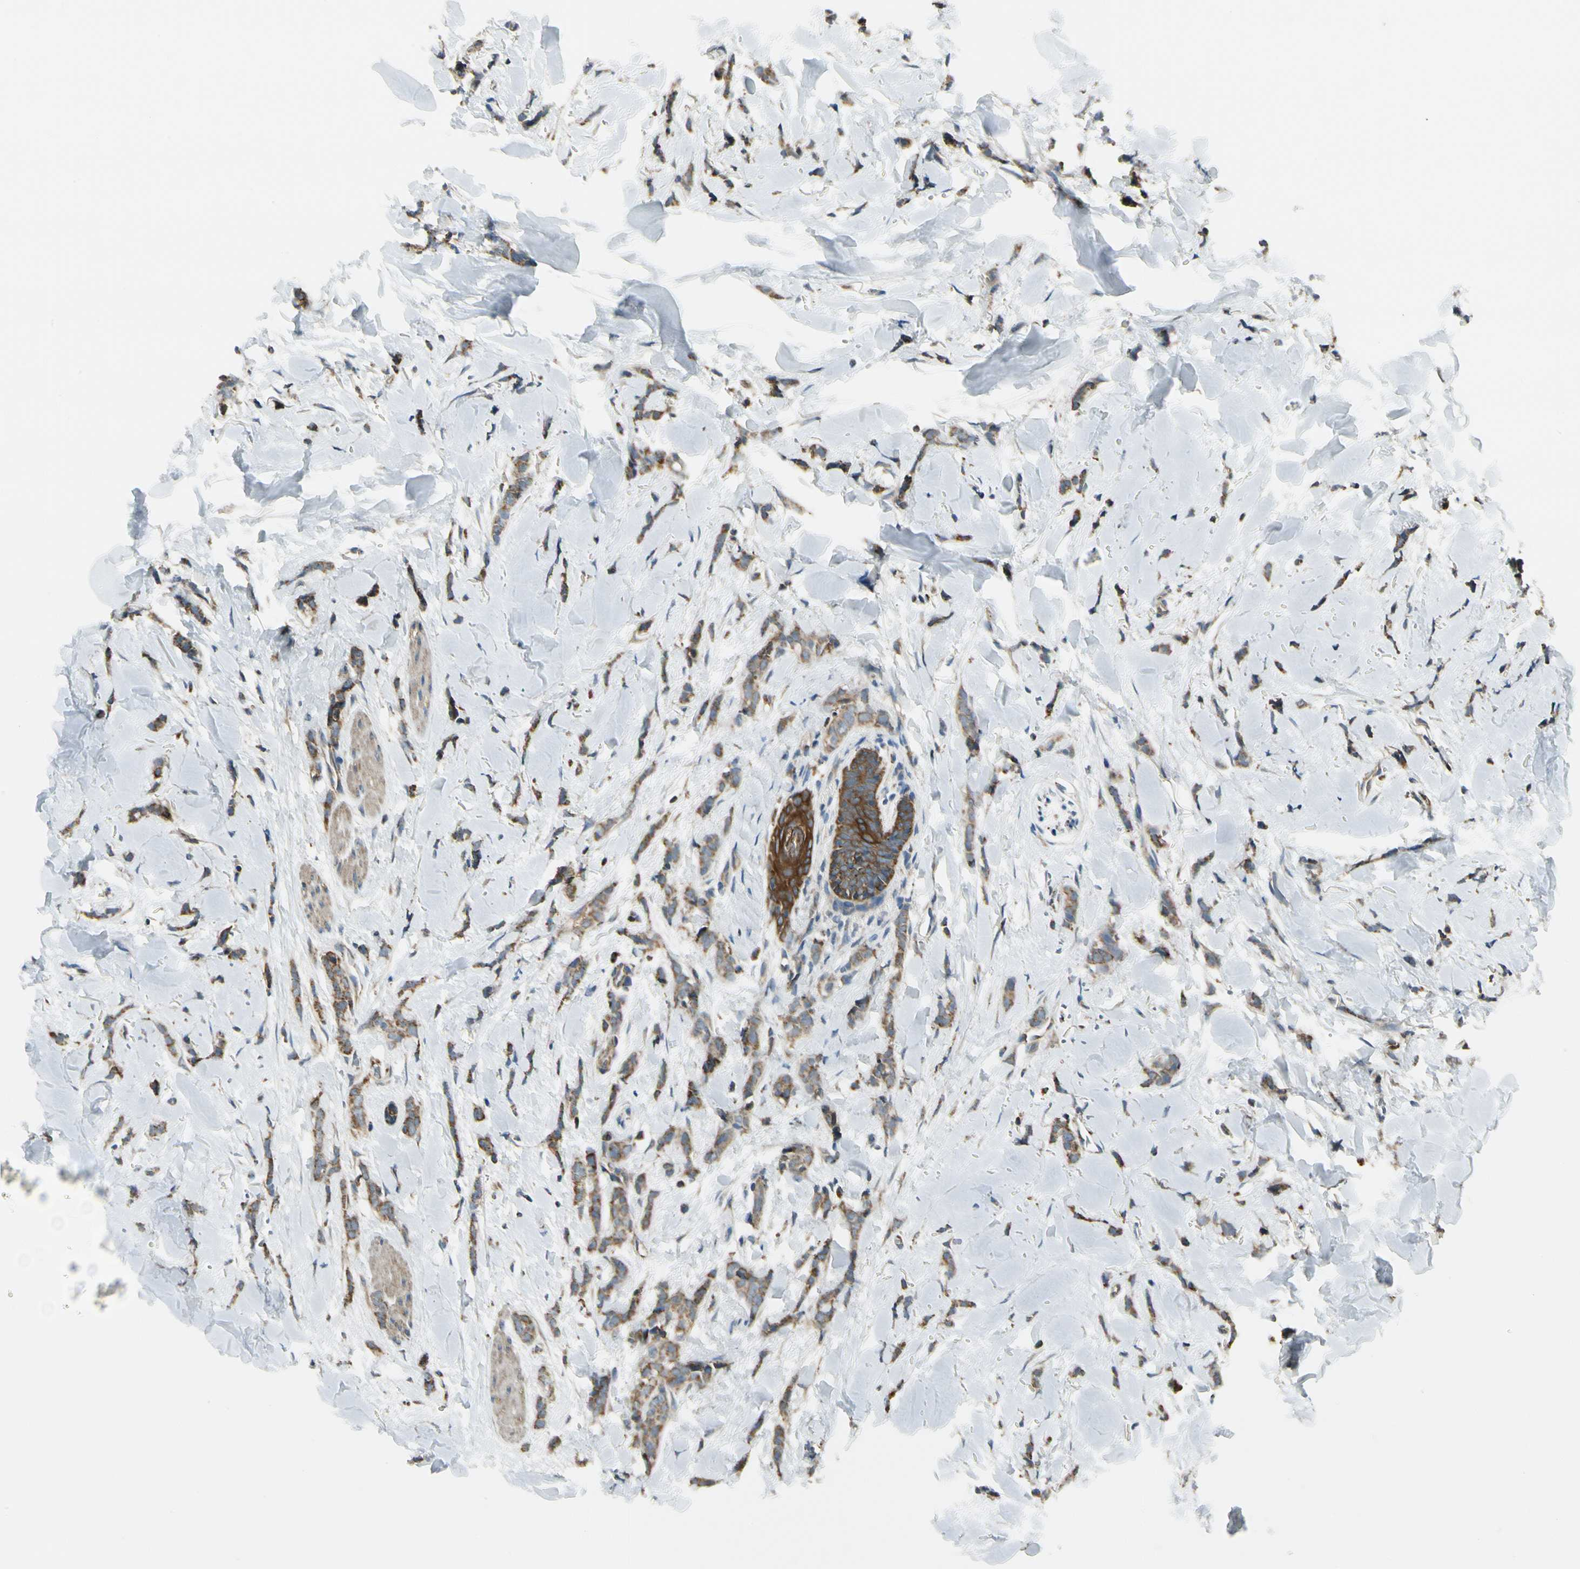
{"staining": {"intensity": "moderate", "quantity": ">75%", "location": "cytoplasmic/membranous"}, "tissue": "breast cancer", "cell_type": "Tumor cells", "image_type": "cancer", "snomed": [{"axis": "morphology", "description": "Lobular carcinoma"}, {"axis": "topography", "description": "Skin"}, {"axis": "topography", "description": "Breast"}], "caption": "This is a photomicrograph of immunohistochemistry (IHC) staining of breast cancer, which shows moderate positivity in the cytoplasmic/membranous of tumor cells.", "gene": "EPHB3", "patient": {"sex": "female", "age": 46}}